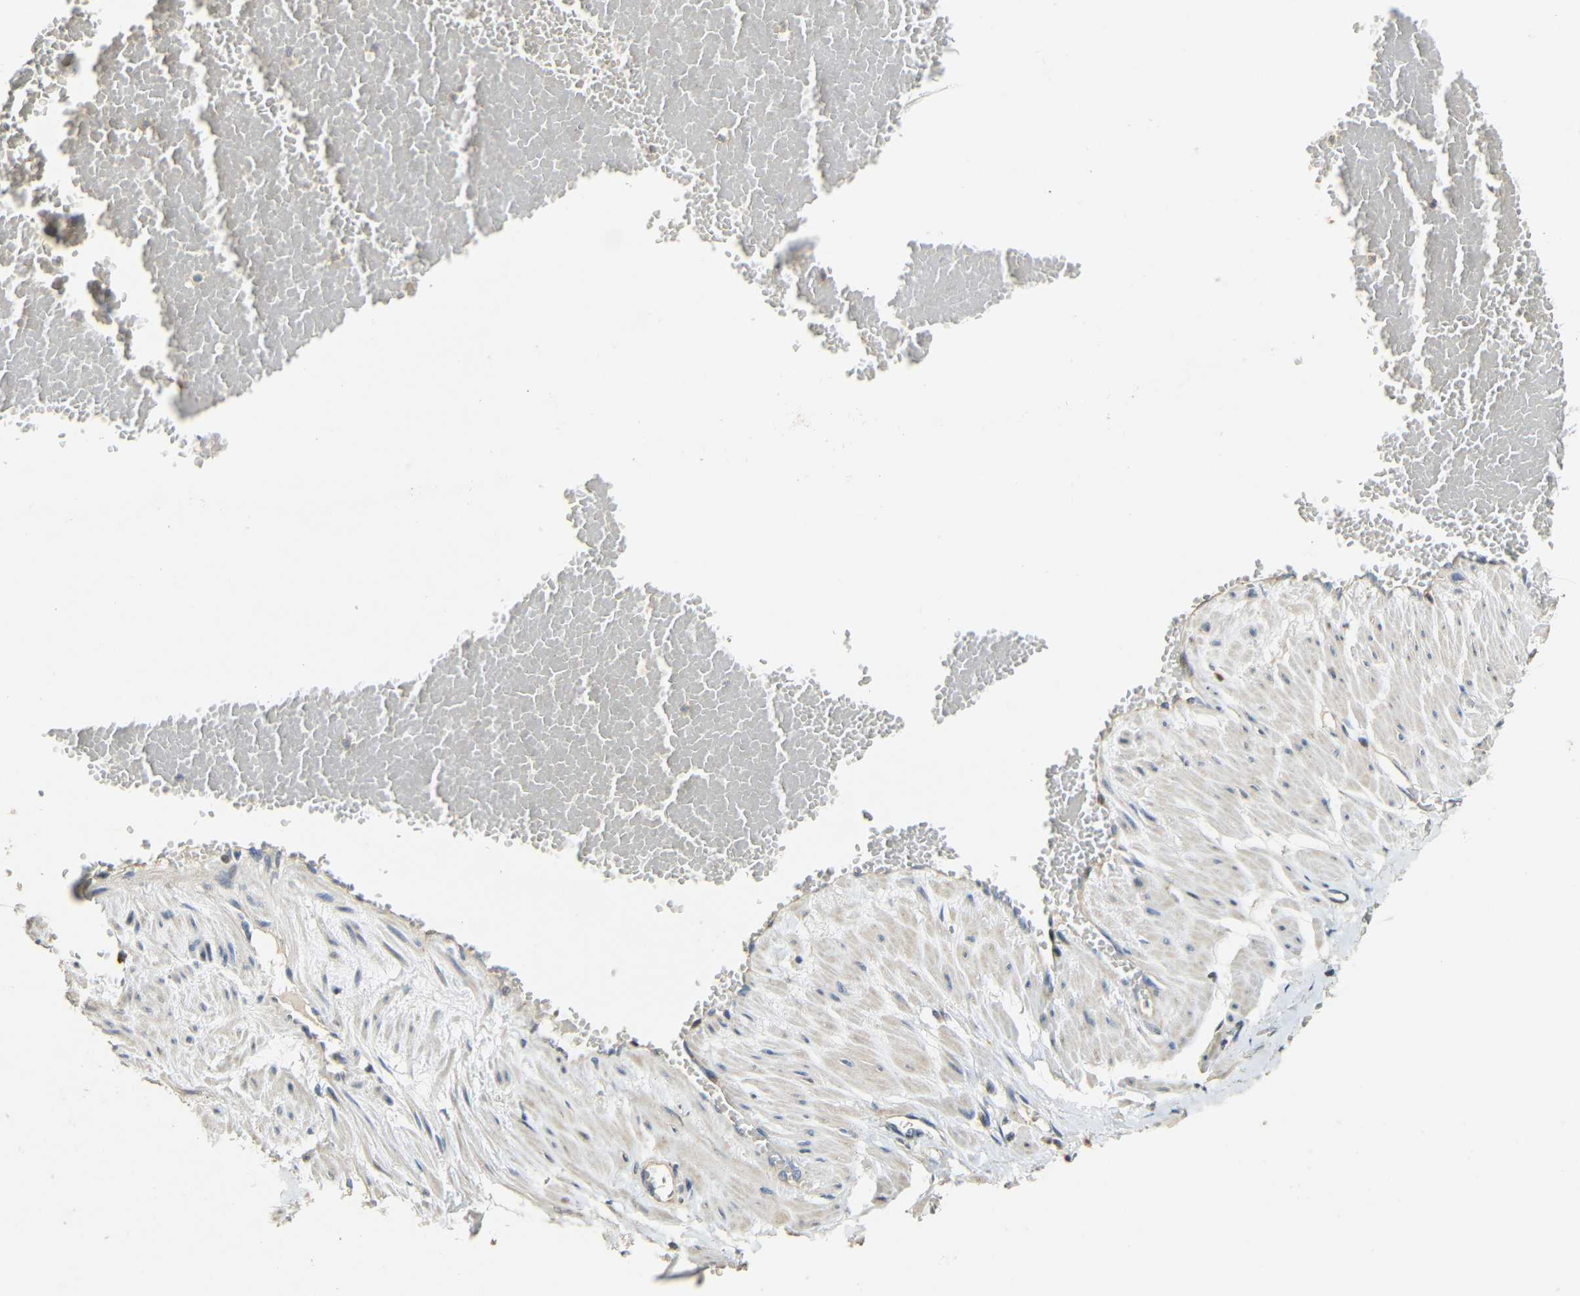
{"staining": {"intensity": "moderate", "quantity": "25%-75%", "location": "cytoplasmic/membranous"}, "tissue": "adipose tissue", "cell_type": "Adipocytes", "image_type": "normal", "snomed": [{"axis": "morphology", "description": "Normal tissue, NOS"}, {"axis": "topography", "description": "Soft tissue"}, {"axis": "topography", "description": "Vascular tissue"}], "caption": "Normal adipose tissue was stained to show a protein in brown. There is medium levels of moderate cytoplasmic/membranous staining in about 25%-75% of adipocytes. (DAB (3,3'-diaminobenzidine) = brown stain, brightfield microscopy at high magnification).", "gene": "KAZALD1", "patient": {"sex": "female", "age": 35}}